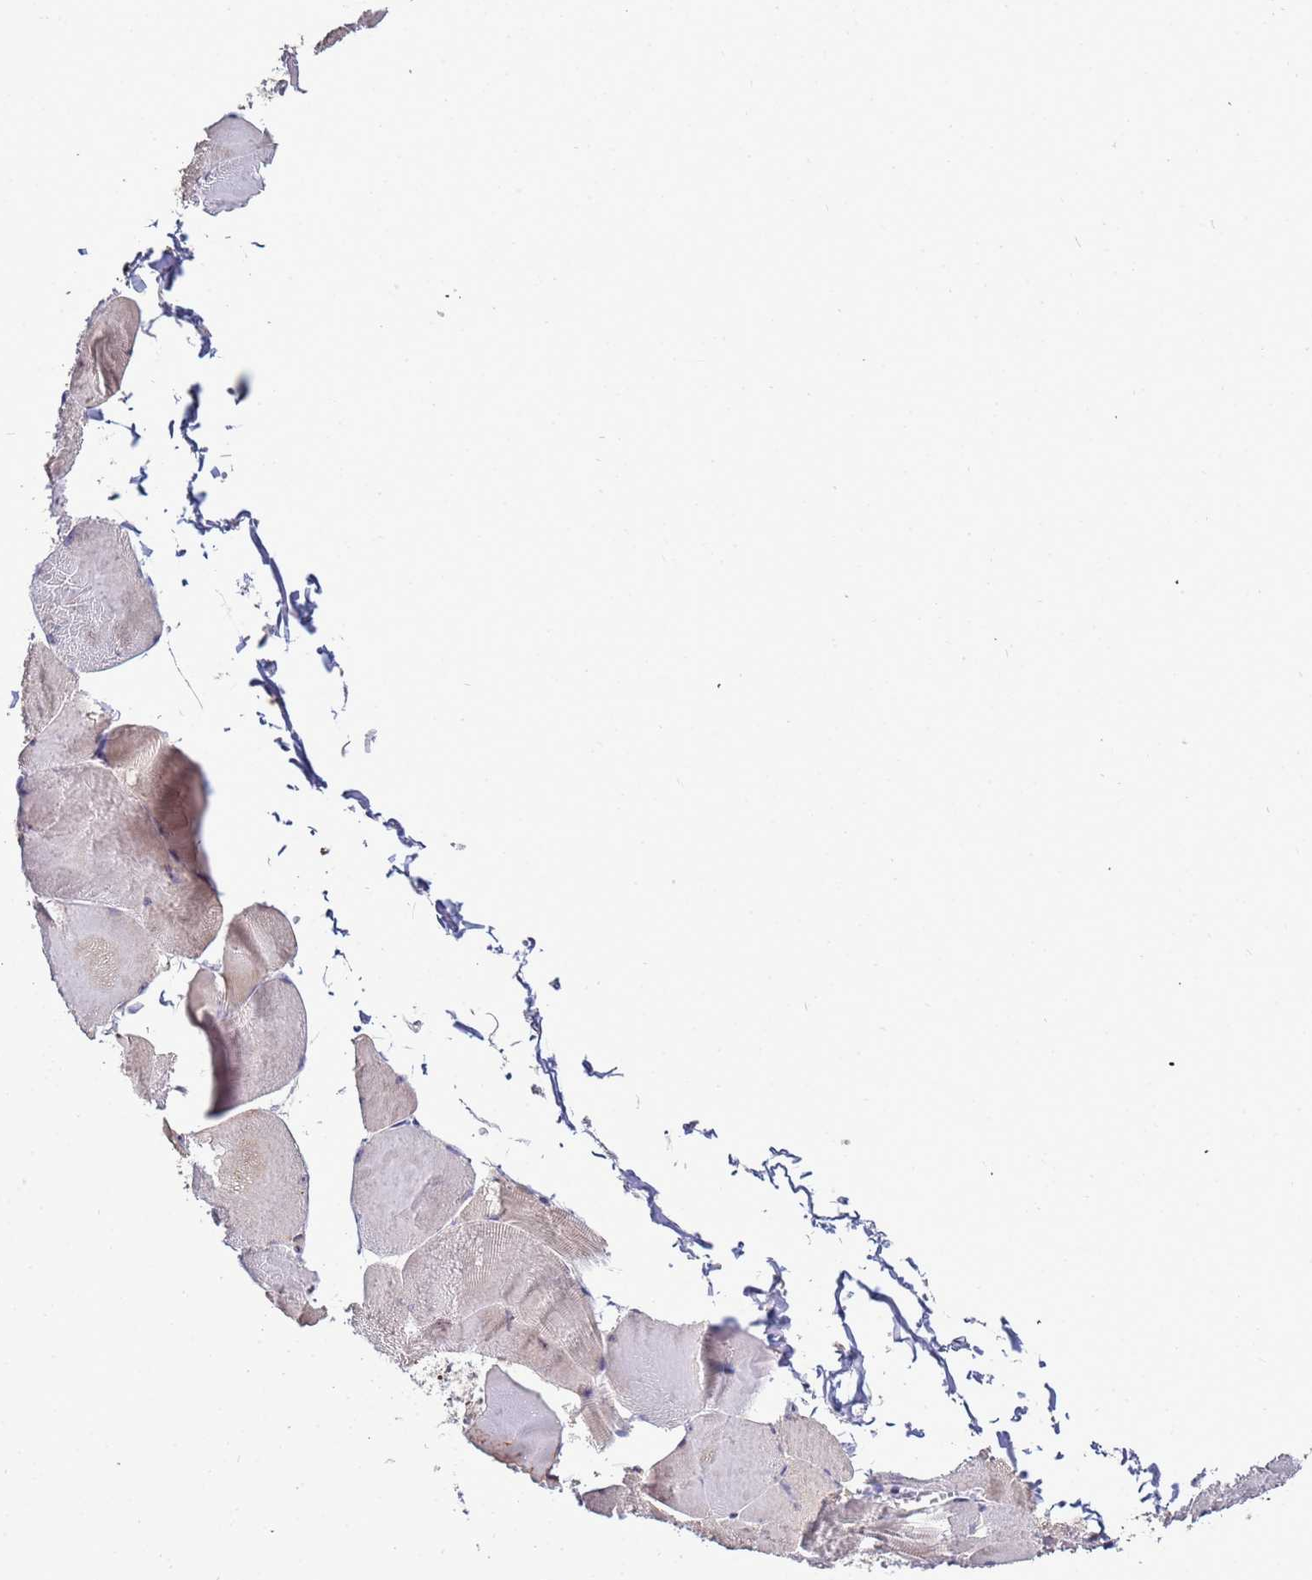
{"staining": {"intensity": "weak", "quantity": "<25%", "location": "cytoplasmic/membranous"}, "tissue": "skeletal muscle", "cell_type": "Myocytes", "image_type": "normal", "snomed": [{"axis": "morphology", "description": "Normal tissue, NOS"}, {"axis": "morphology", "description": "Basal cell carcinoma"}, {"axis": "topography", "description": "Skeletal muscle"}], "caption": "A high-resolution histopathology image shows IHC staining of benign skeletal muscle, which exhibits no significant positivity in myocytes. (DAB (3,3'-diaminobenzidine) immunohistochemistry (IHC), high magnification).", "gene": "NOL8", "patient": {"sex": "female", "age": 64}}